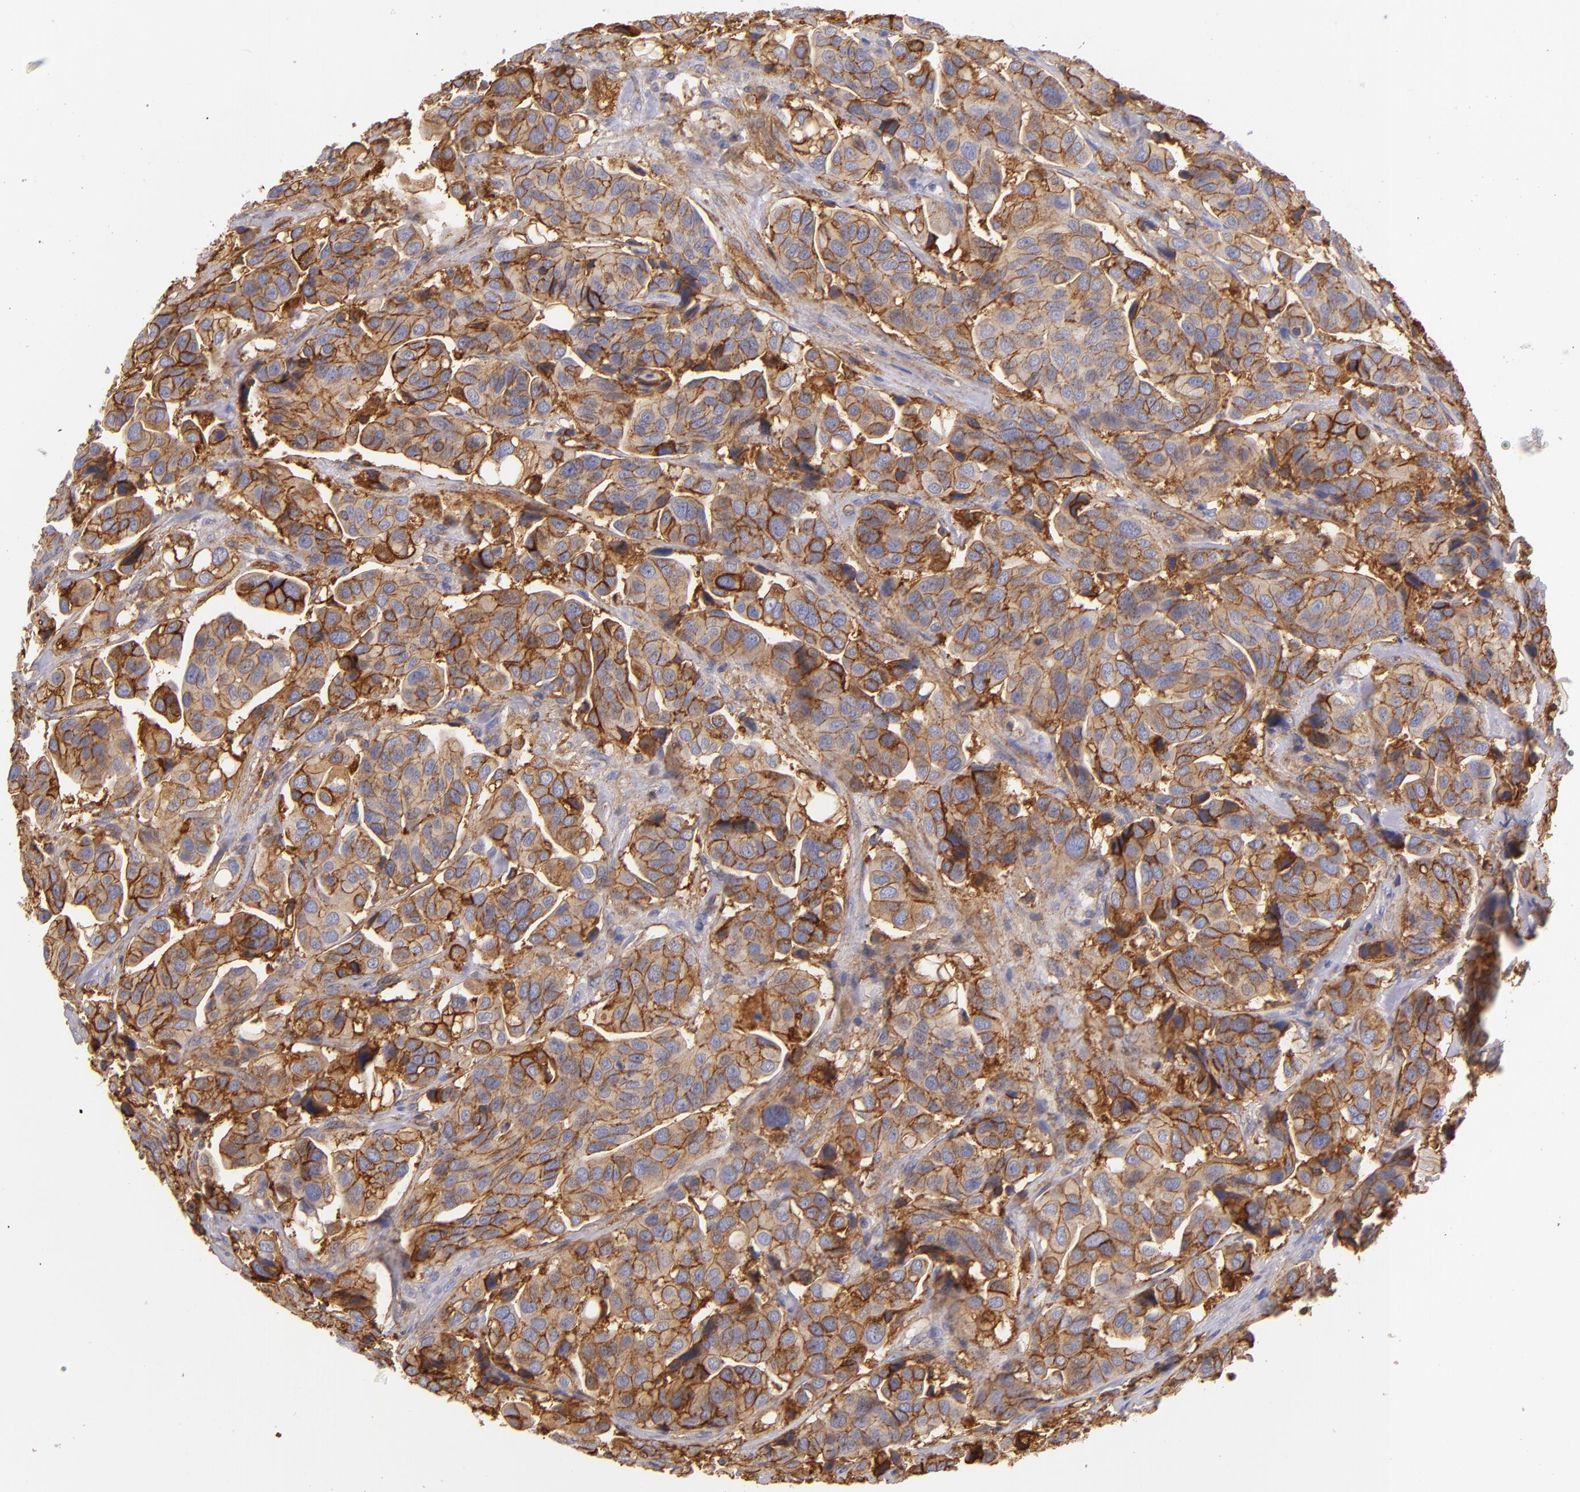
{"staining": {"intensity": "moderate", "quantity": ">75%", "location": "cytoplasmic/membranous"}, "tissue": "urothelial cancer", "cell_type": "Tumor cells", "image_type": "cancer", "snomed": [{"axis": "morphology", "description": "Adenocarcinoma, NOS"}, {"axis": "topography", "description": "Urinary bladder"}], "caption": "Immunohistochemical staining of urothelial cancer reveals moderate cytoplasmic/membranous protein expression in about >75% of tumor cells. The protein of interest is stained brown, and the nuclei are stained in blue (DAB (3,3'-diaminobenzidine) IHC with brightfield microscopy, high magnification).", "gene": "CD151", "patient": {"sex": "male", "age": 61}}